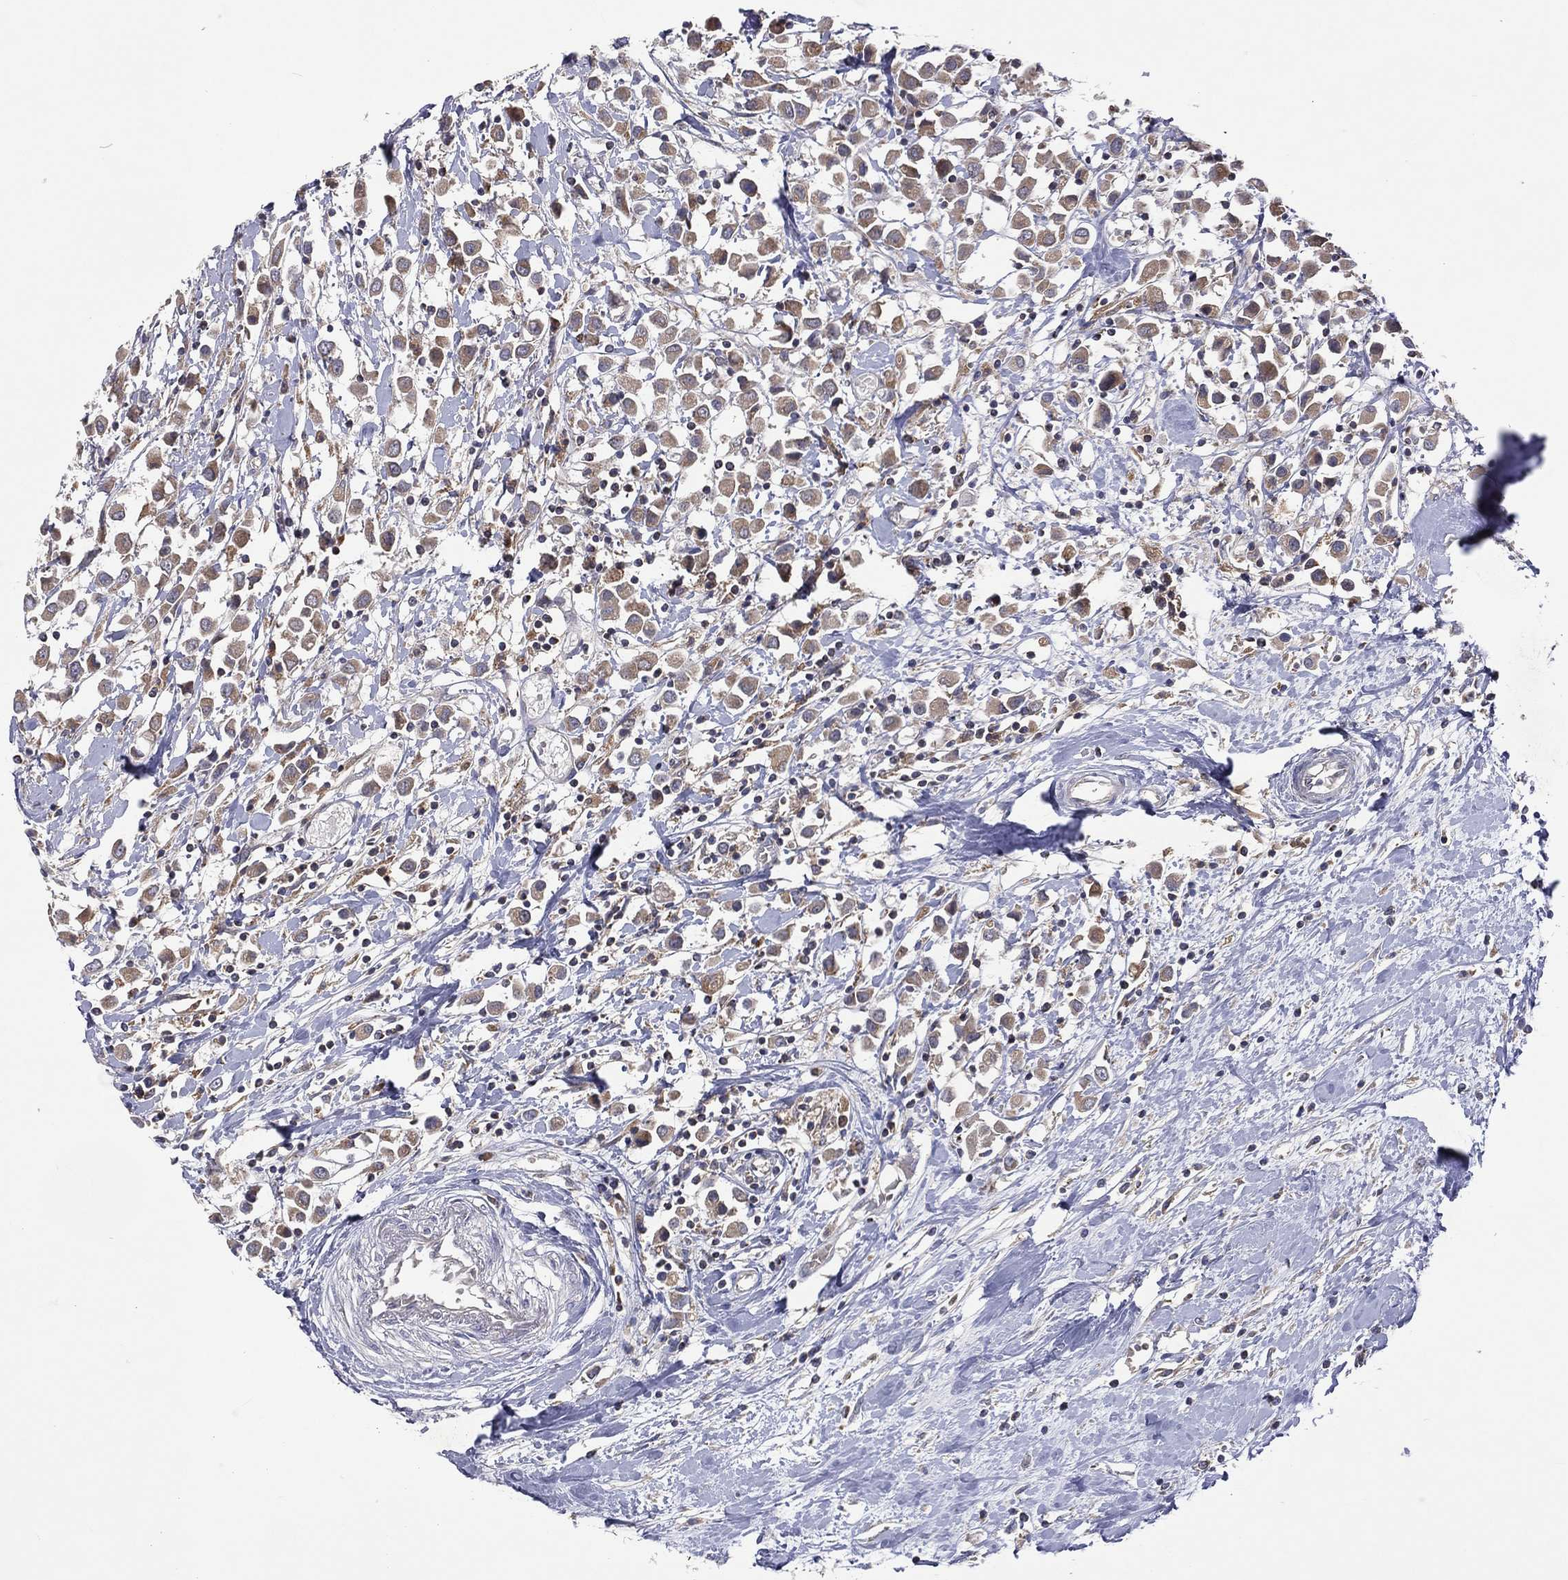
{"staining": {"intensity": "strong", "quantity": "<25%", "location": "cytoplasmic/membranous"}, "tissue": "breast cancer", "cell_type": "Tumor cells", "image_type": "cancer", "snomed": [{"axis": "morphology", "description": "Duct carcinoma"}, {"axis": "topography", "description": "Breast"}], "caption": "Human invasive ductal carcinoma (breast) stained for a protein (brown) exhibits strong cytoplasmic/membranous positive positivity in about <25% of tumor cells.", "gene": "STARD3", "patient": {"sex": "female", "age": 61}}